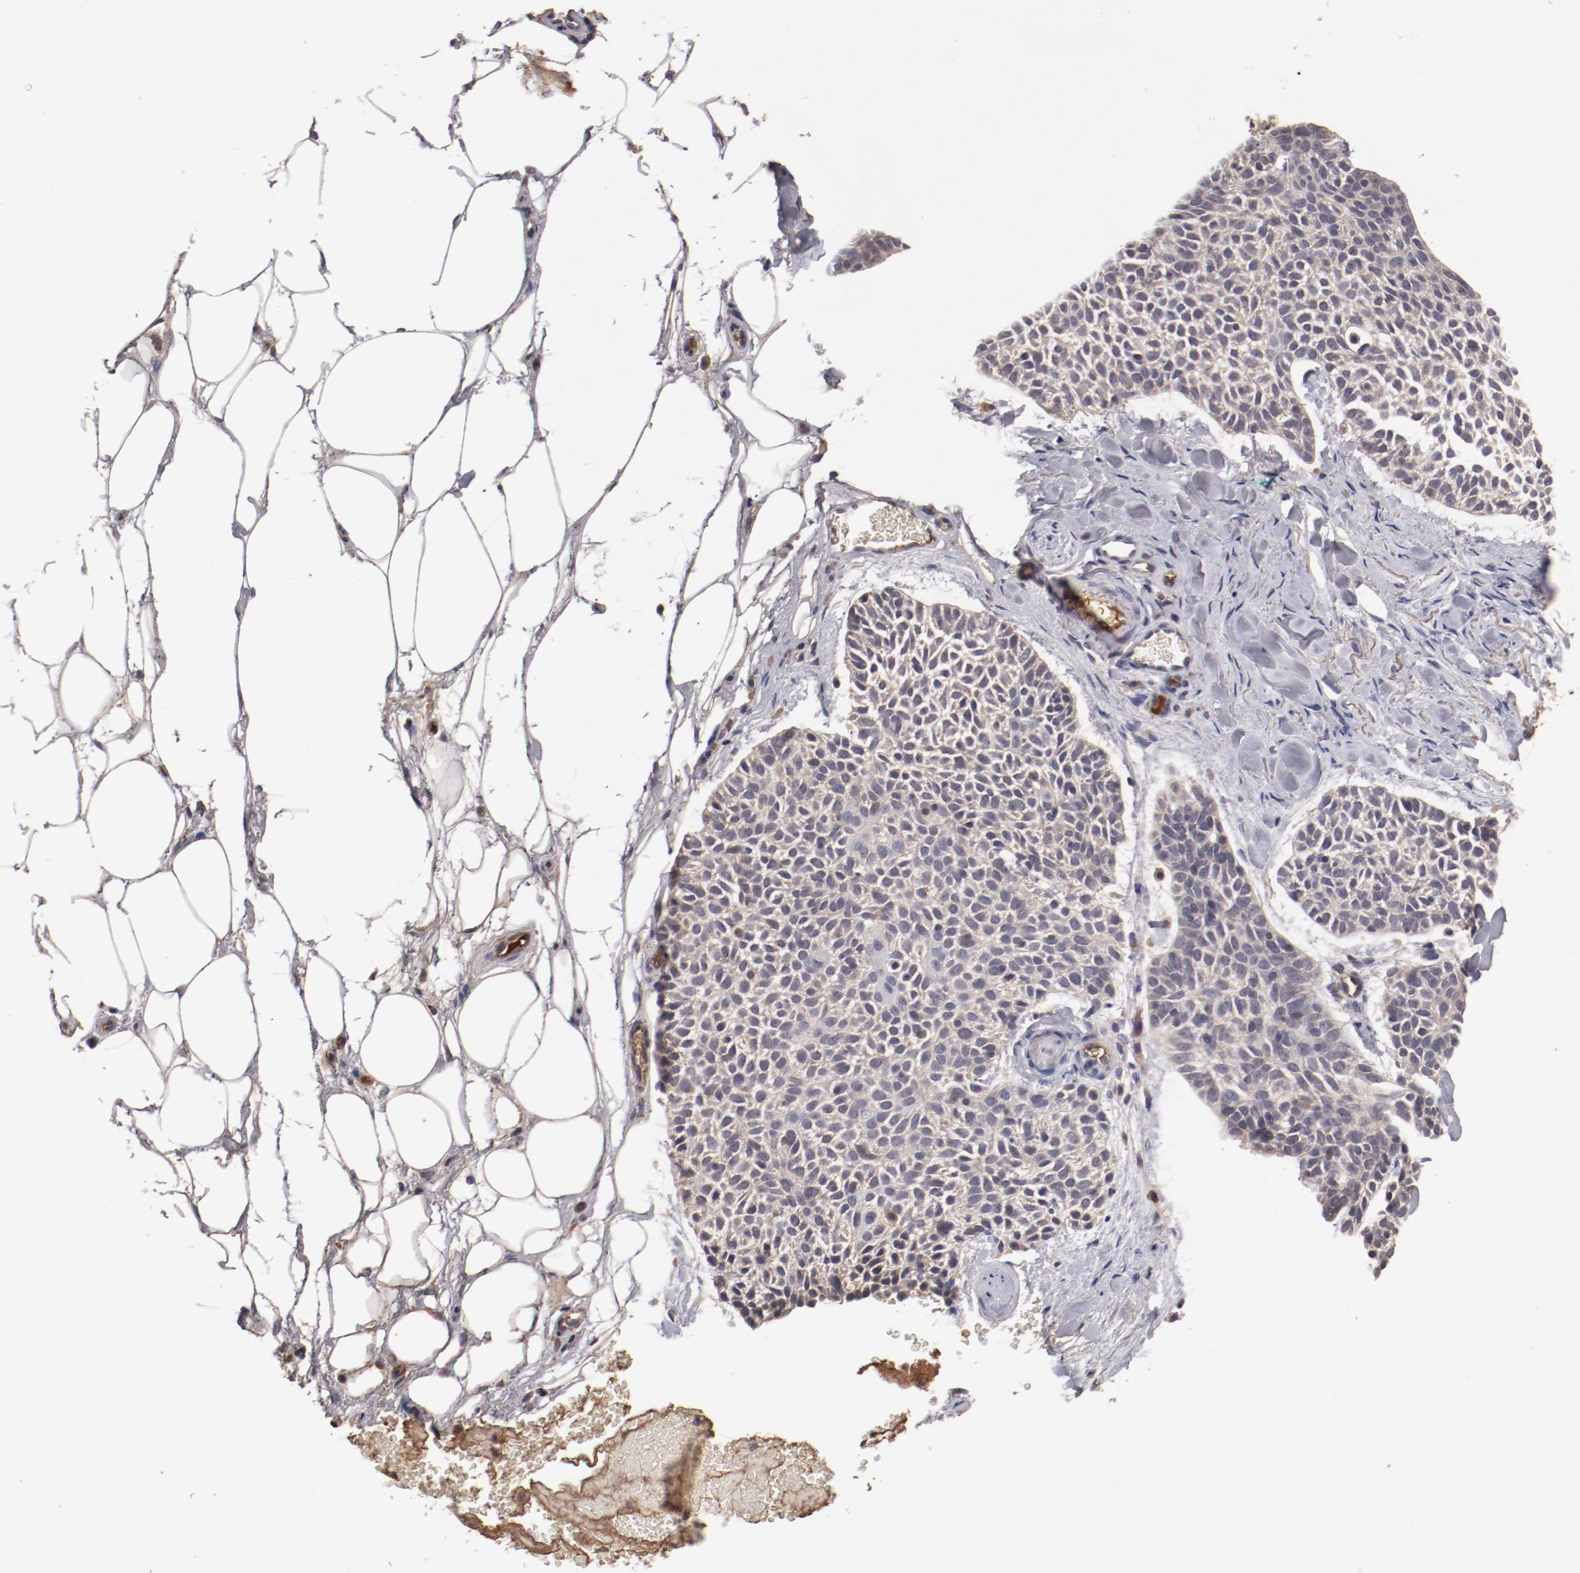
{"staining": {"intensity": "weak", "quantity": "<25%", "location": "cytoplasmic/membranous"}, "tissue": "skin cancer", "cell_type": "Tumor cells", "image_type": "cancer", "snomed": [{"axis": "morphology", "description": "Normal tissue, NOS"}, {"axis": "morphology", "description": "Basal cell carcinoma"}, {"axis": "topography", "description": "Skin"}], "caption": "There is no significant staining in tumor cells of skin cancer.", "gene": "CP", "patient": {"sex": "female", "age": 70}}